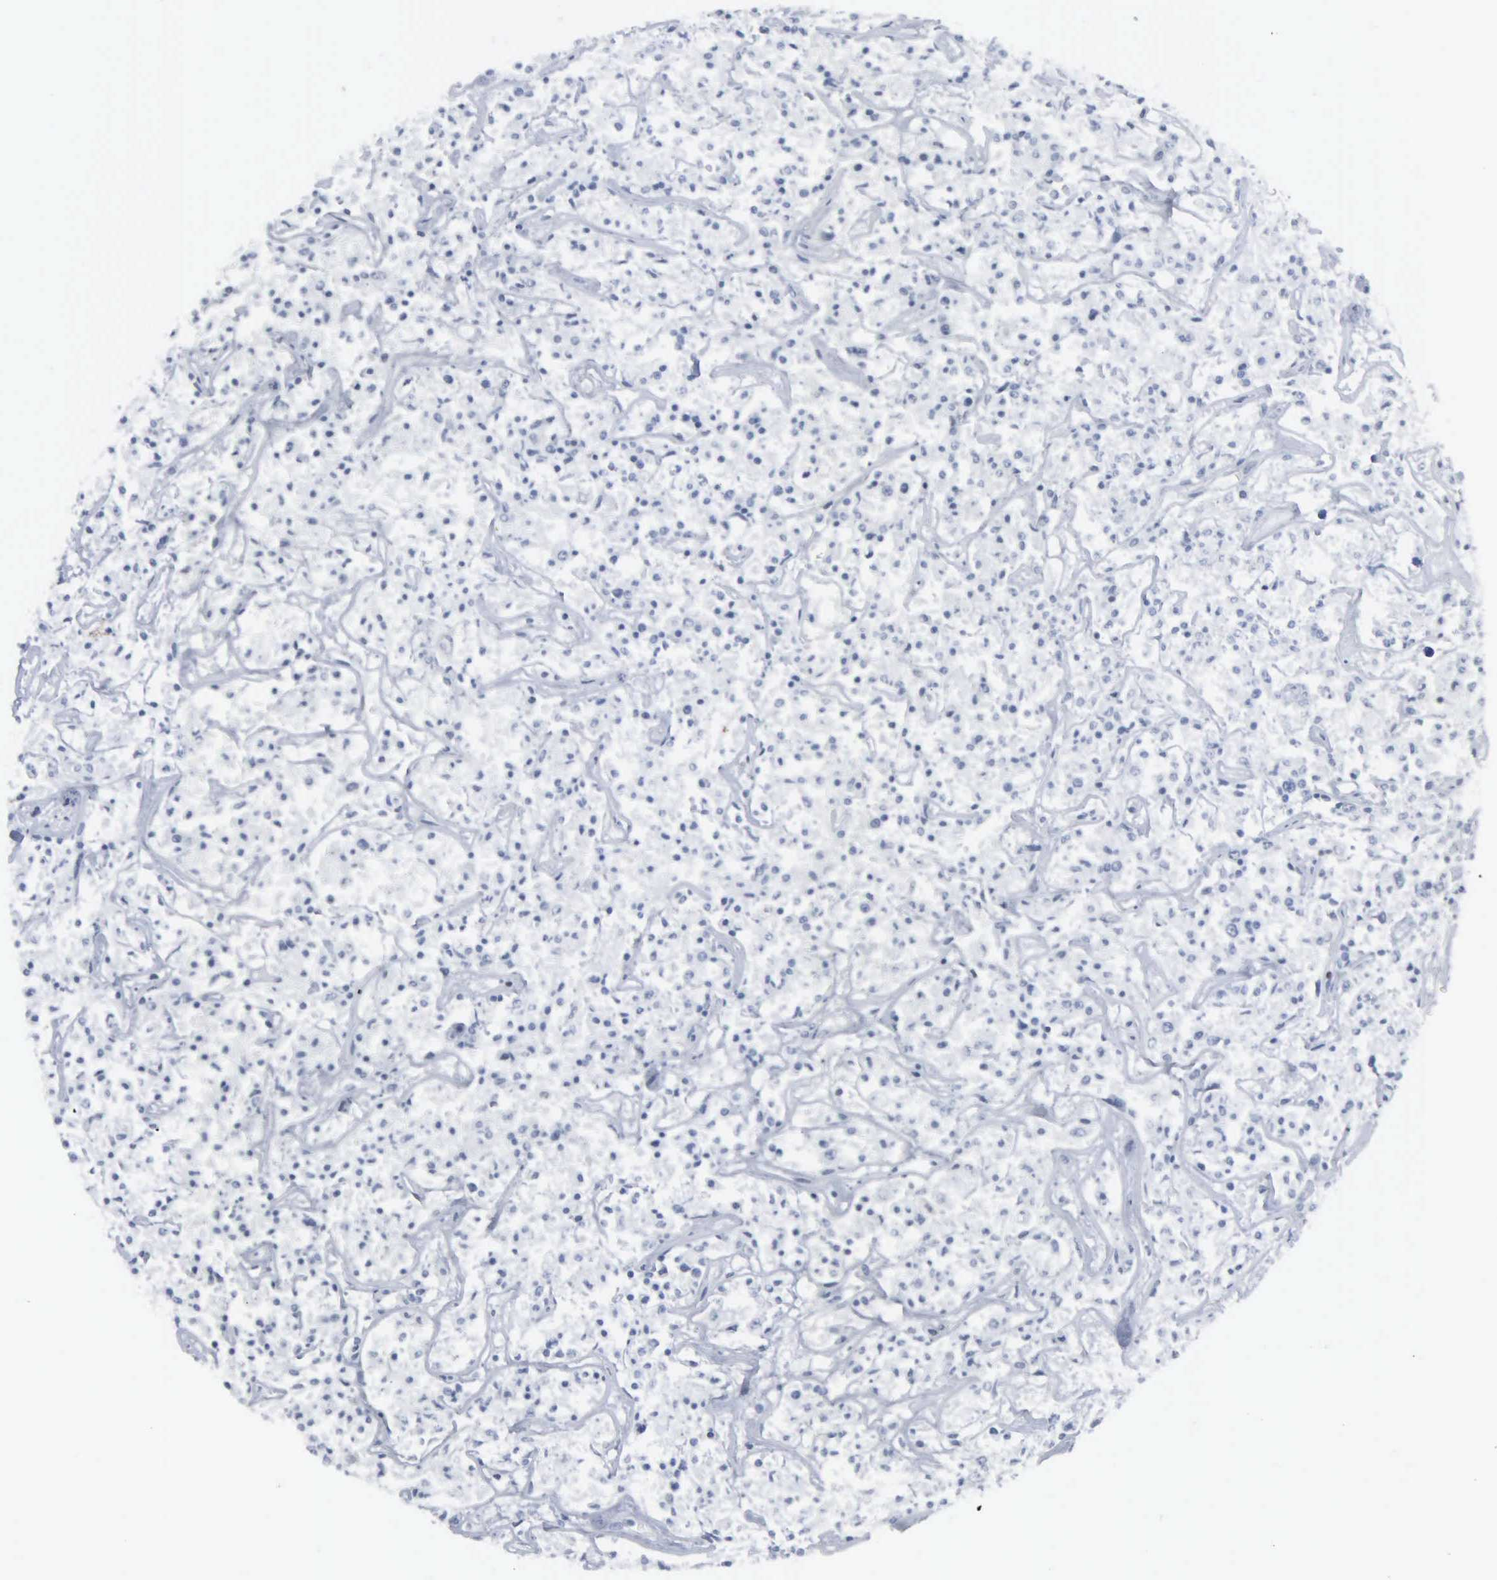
{"staining": {"intensity": "negative", "quantity": "none", "location": "none"}, "tissue": "lymphoma", "cell_type": "Tumor cells", "image_type": "cancer", "snomed": [{"axis": "morphology", "description": "Malignant lymphoma, non-Hodgkin's type, Low grade"}, {"axis": "topography", "description": "Small intestine"}], "caption": "High power microscopy photomicrograph of an immunohistochemistry (IHC) histopathology image of lymphoma, revealing no significant expression in tumor cells.", "gene": "CCND3", "patient": {"sex": "female", "age": 59}}